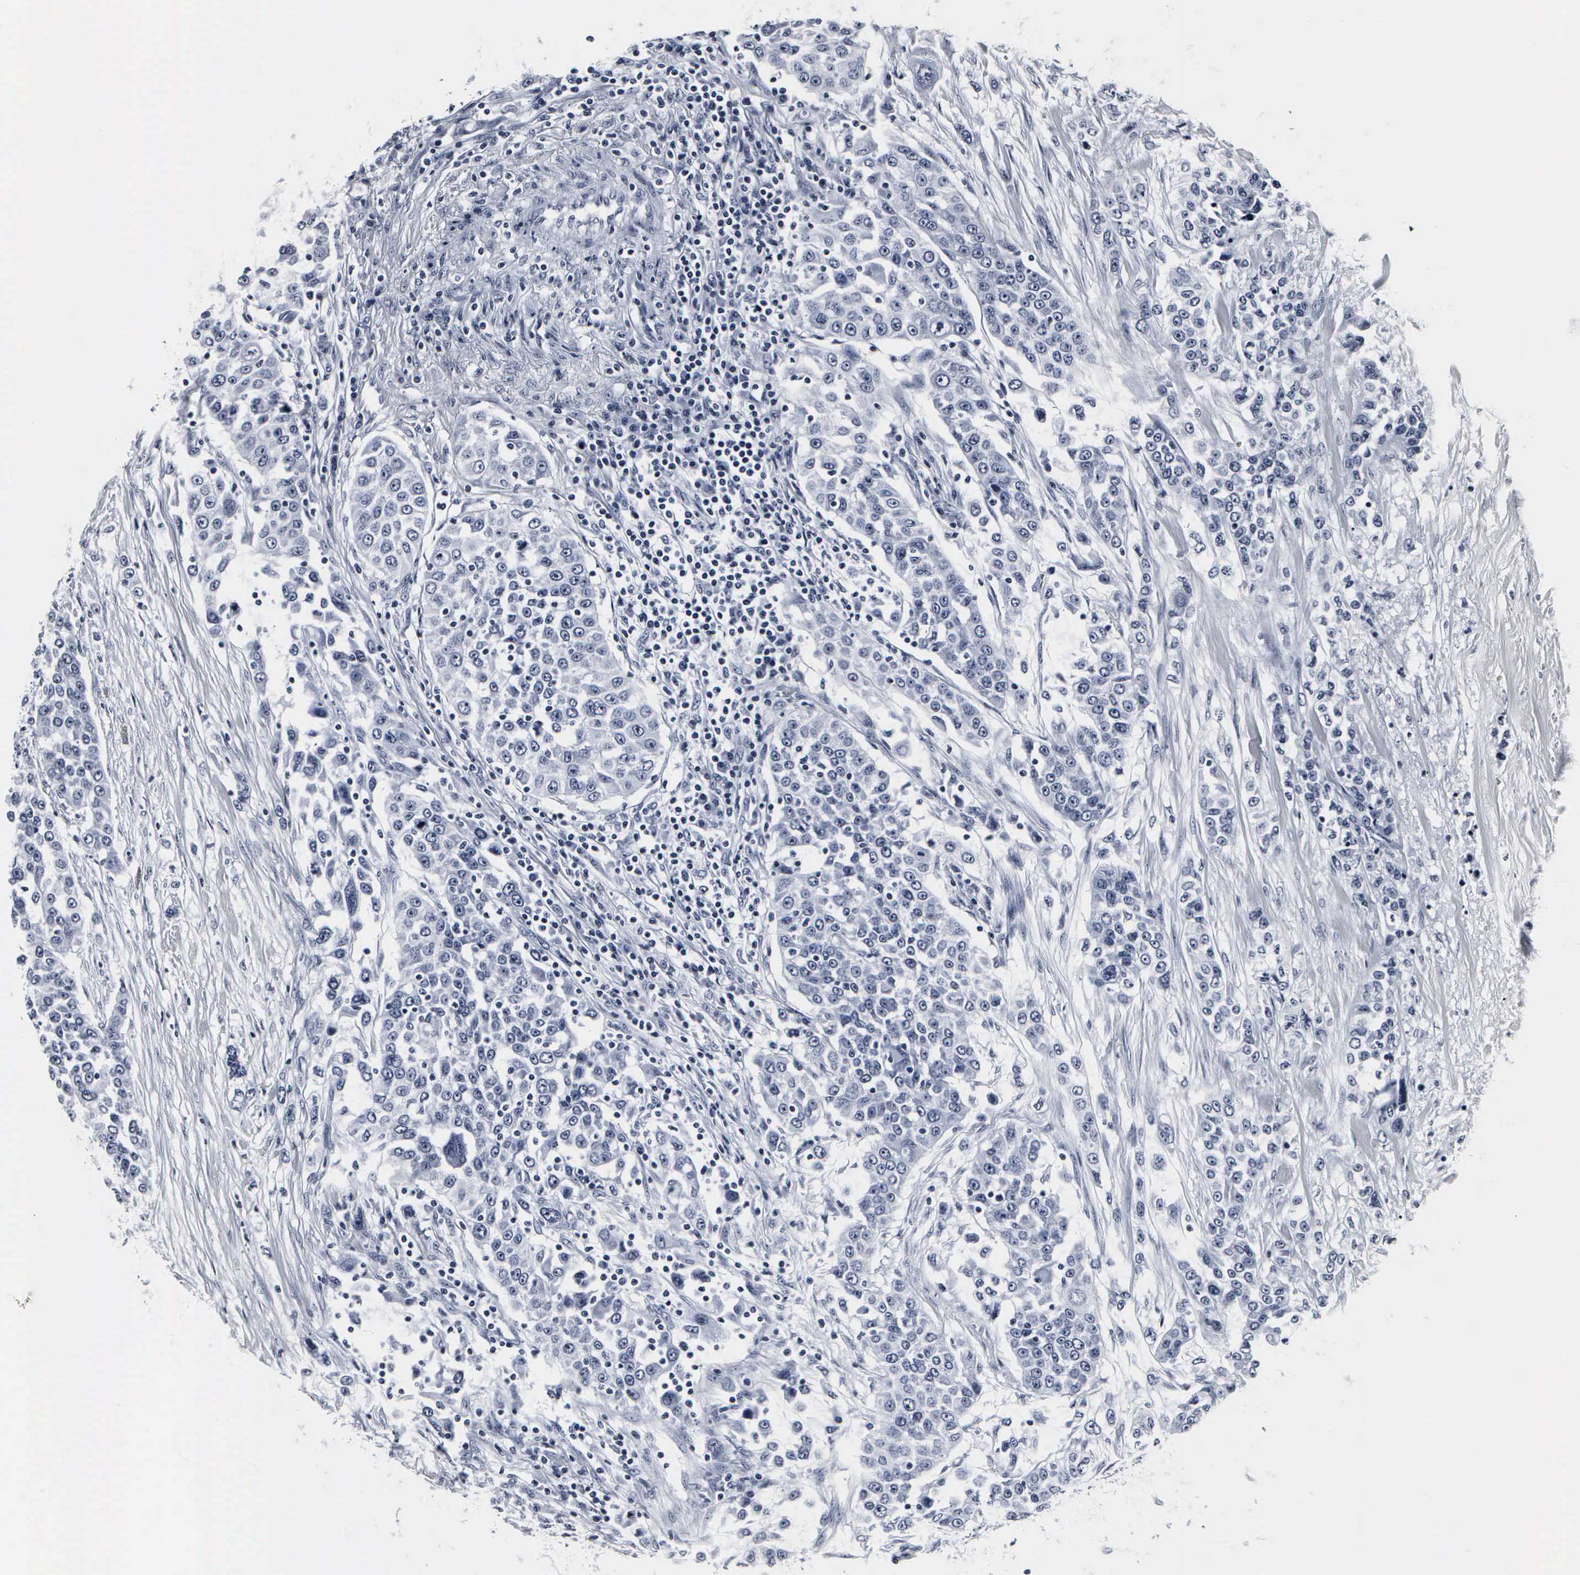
{"staining": {"intensity": "negative", "quantity": "none", "location": "none"}, "tissue": "urothelial cancer", "cell_type": "Tumor cells", "image_type": "cancer", "snomed": [{"axis": "morphology", "description": "Urothelial carcinoma, High grade"}, {"axis": "topography", "description": "Urinary bladder"}], "caption": "This is a image of immunohistochemistry staining of urothelial carcinoma (high-grade), which shows no positivity in tumor cells.", "gene": "DGCR2", "patient": {"sex": "female", "age": 80}}